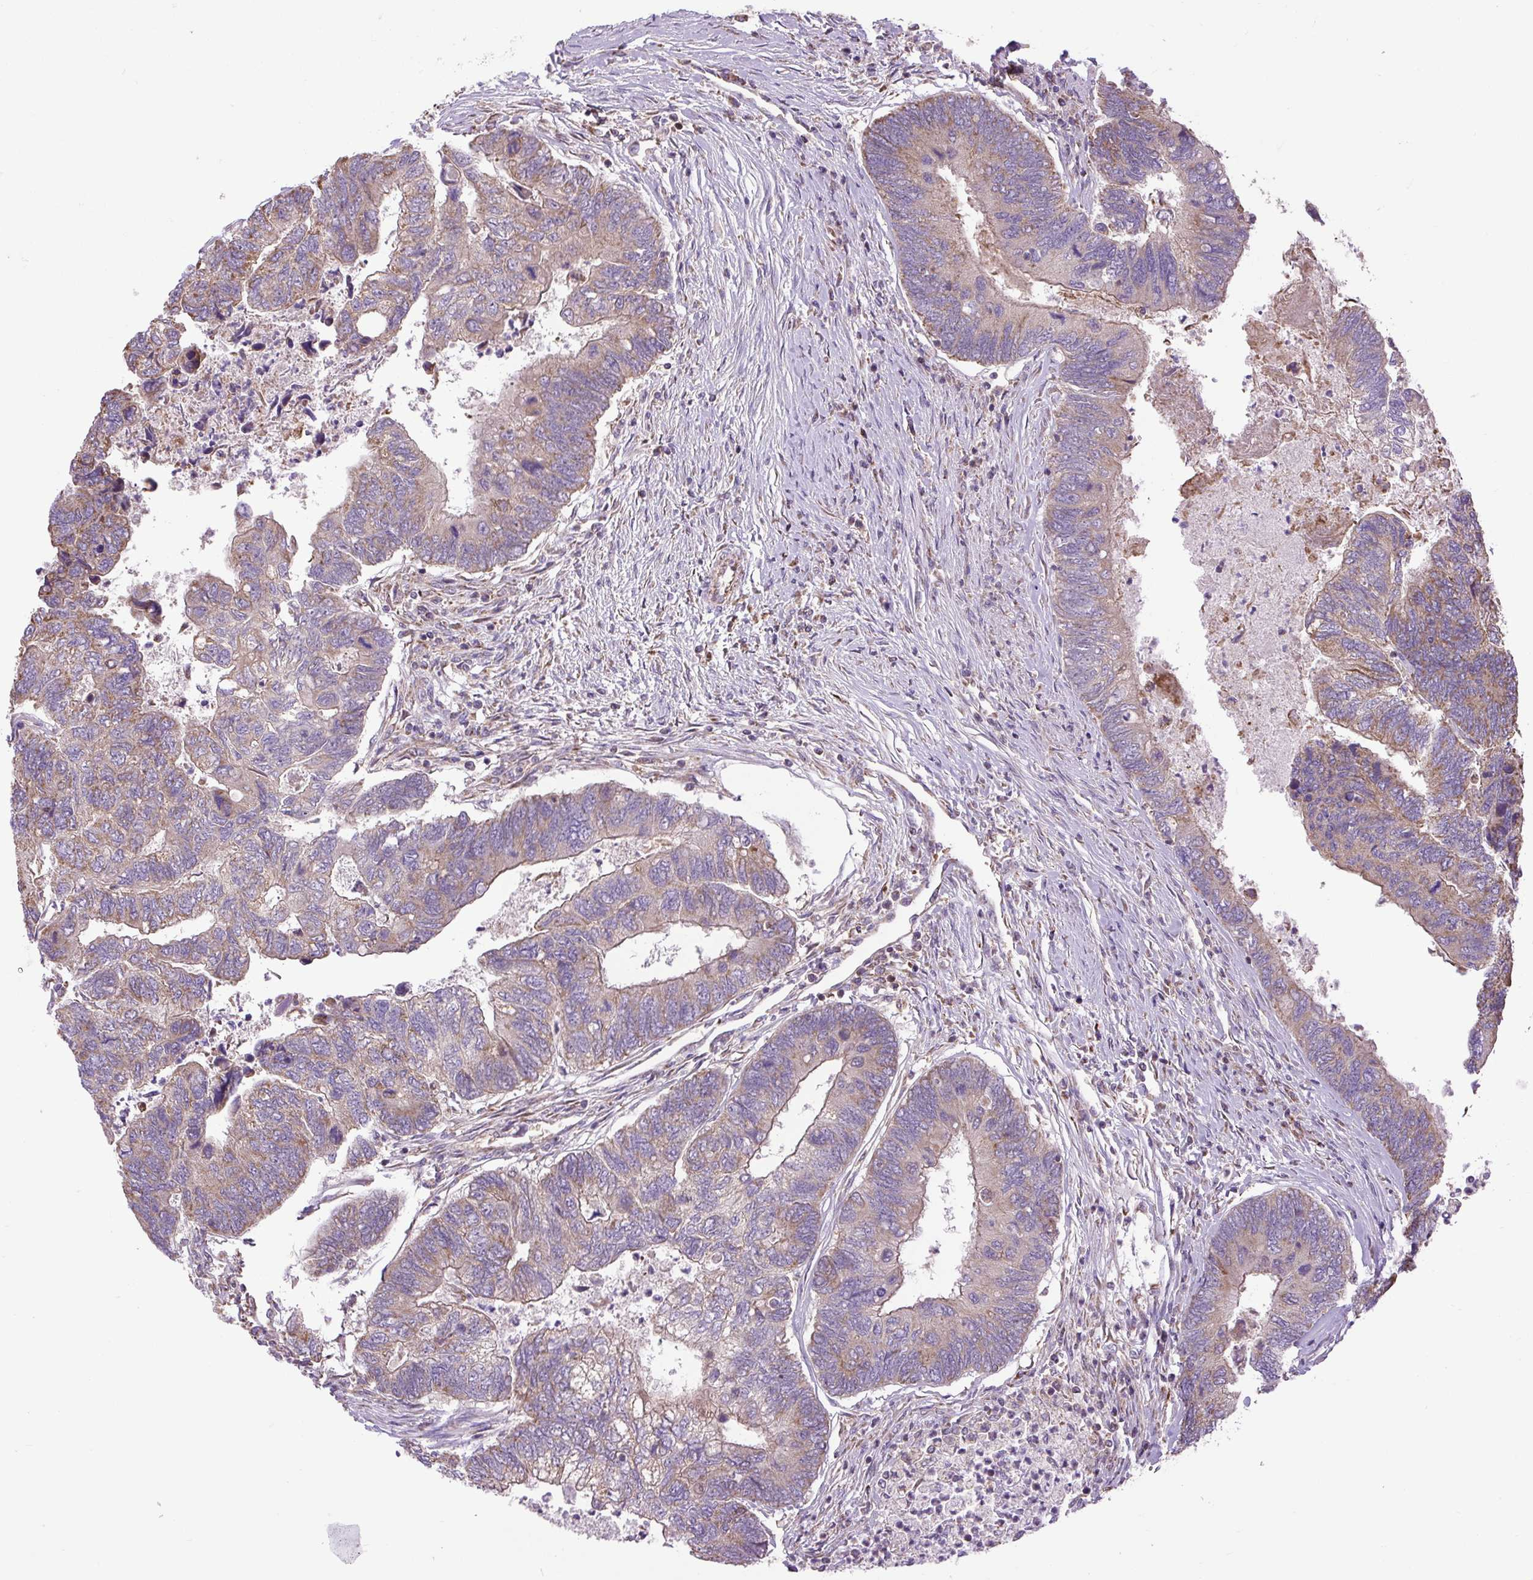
{"staining": {"intensity": "weak", "quantity": "25%-75%", "location": "cytoplasmic/membranous"}, "tissue": "colorectal cancer", "cell_type": "Tumor cells", "image_type": "cancer", "snomed": [{"axis": "morphology", "description": "Adenocarcinoma, NOS"}, {"axis": "topography", "description": "Colon"}], "caption": "Immunohistochemistry (IHC) staining of adenocarcinoma (colorectal), which shows low levels of weak cytoplasmic/membranous expression in about 25%-75% of tumor cells indicating weak cytoplasmic/membranous protein expression. The staining was performed using DAB (3,3'-diaminobenzidine) (brown) for protein detection and nuclei were counterstained in hematoxylin (blue).", "gene": "PLCG1", "patient": {"sex": "female", "age": 67}}